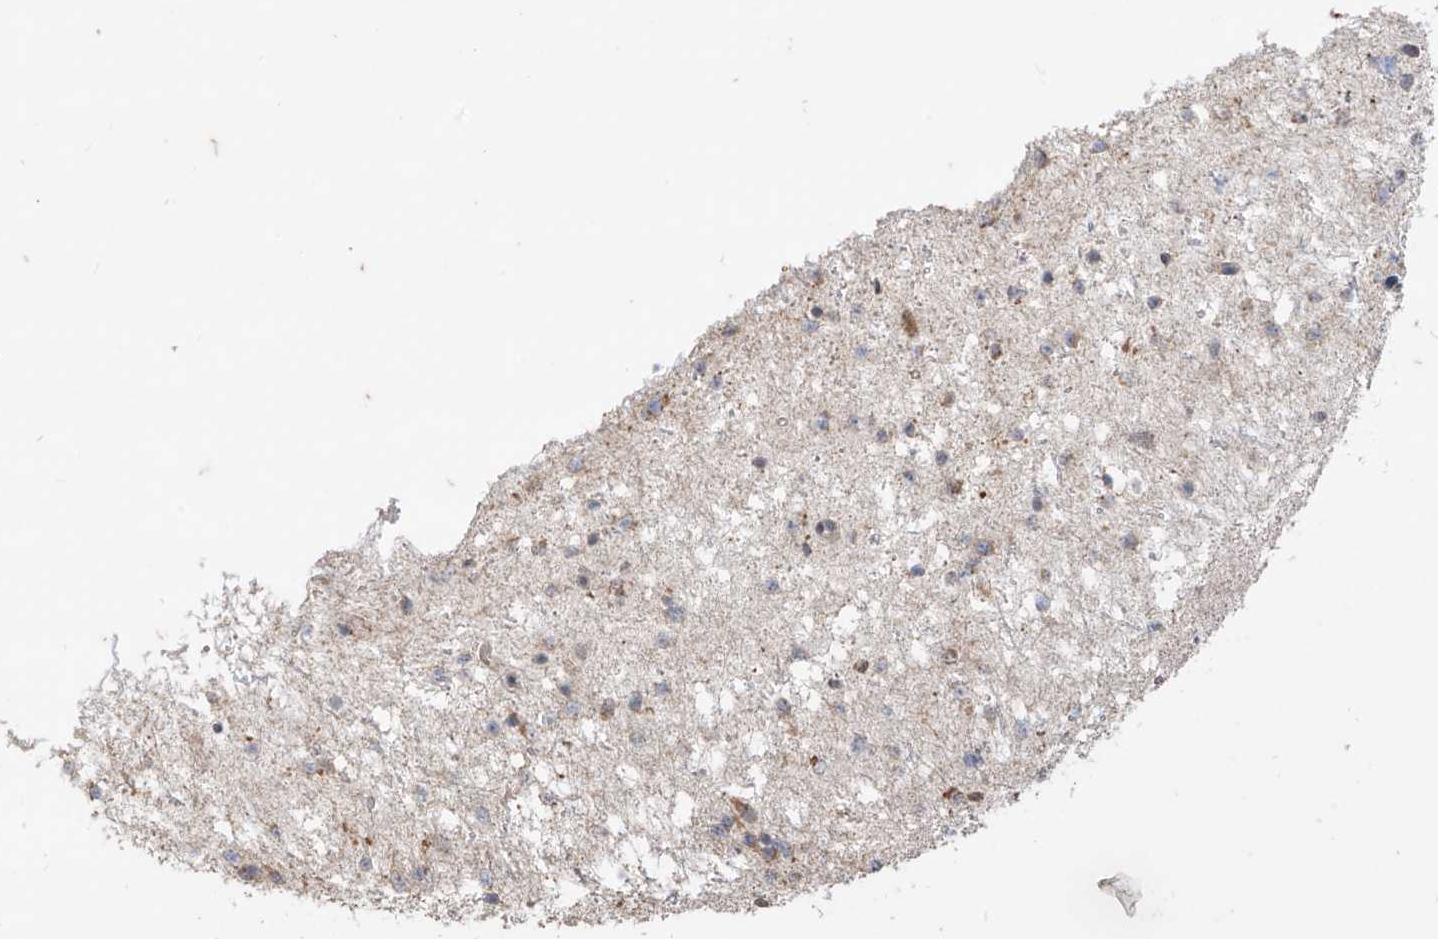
{"staining": {"intensity": "weak", "quantity": "<25%", "location": "cytoplasmic/membranous"}, "tissue": "glioma", "cell_type": "Tumor cells", "image_type": "cancer", "snomed": [{"axis": "morphology", "description": "Glioma, malignant, Low grade"}, {"axis": "topography", "description": "Brain"}], "caption": "Immunohistochemical staining of malignant low-grade glioma displays no significant staining in tumor cells. The staining was performed using DAB to visualize the protein expression in brown, while the nuclei were stained in blue with hematoxylin (Magnification: 20x).", "gene": "MTUS2", "patient": {"sex": "female", "age": 37}}